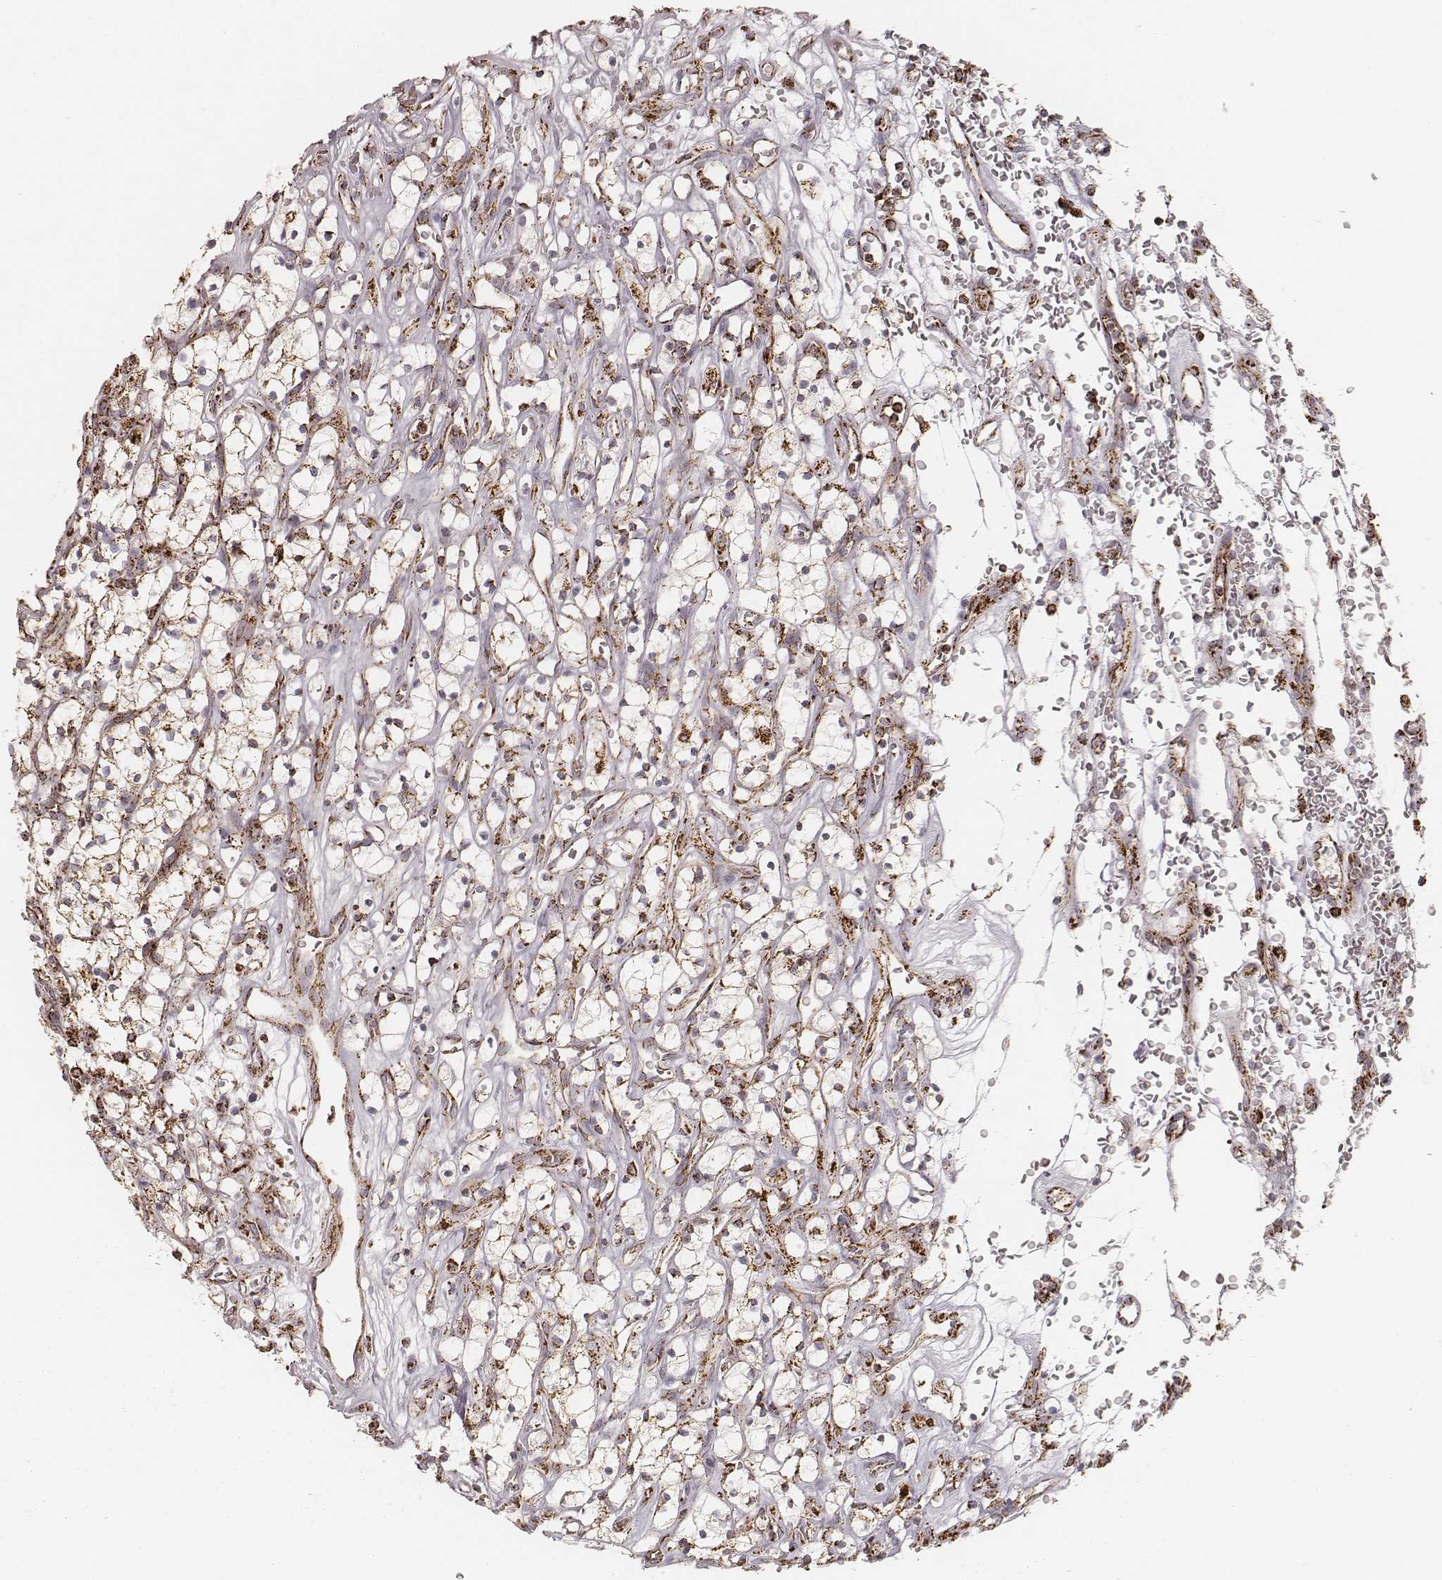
{"staining": {"intensity": "strong", "quantity": ">75%", "location": "cytoplasmic/membranous"}, "tissue": "renal cancer", "cell_type": "Tumor cells", "image_type": "cancer", "snomed": [{"axis": "morphology", "description": "Adenocarcinoma, NOS"}, {"axis": "topography", "description": "Kidney"}], "caption": "Strong cytoplasmic/membranous staining is seen in approximately >75% of tumor cells in renal cancer (adenocarcinoma).", "gene": "CS", "patient": {"sex": "female", "age": 64}}